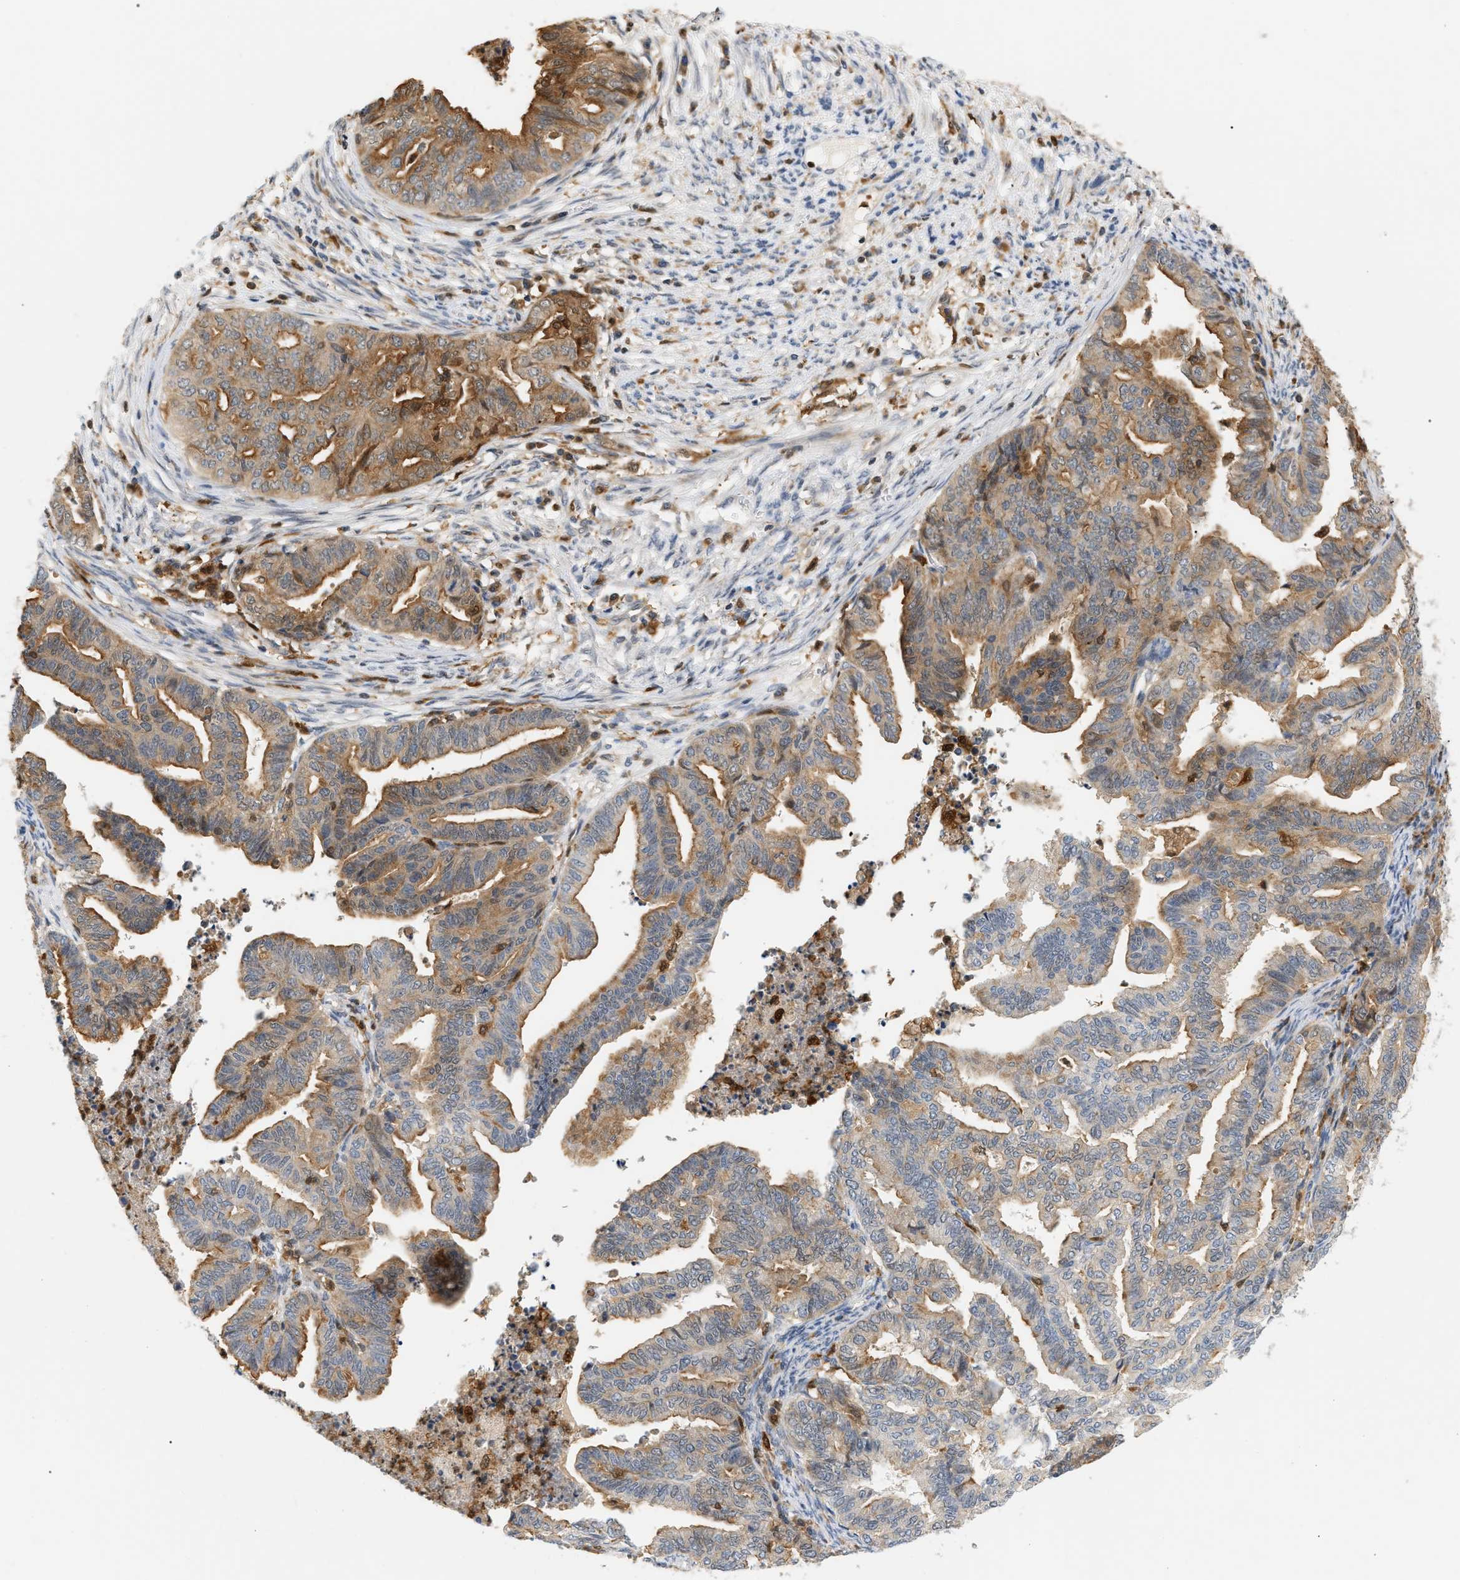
{"staining": {"intensity": "moderate", "quantity": ">75%", "location": "cytoplasmic/membranous"}, "tissue": "endometrial cancer", "cell_type": "Tumor cells", "image_type": "cancer", "snomed": [{"axis": "morphology", "description": "Adenocarcinoma, NOS"}, {"axis": "topography", "description": "Endometrium"}], "caption": "This micrograph demonstrates endometrial cancer stained with immunohistochemistry to label a protein in brown. The cytoplasmic/membranous of tumor cells show moderate positivity for the protein. Nuclei are counter-stained blue.", "gene": "PYCARD", "patient": {"sex": "female", "age": 79}}